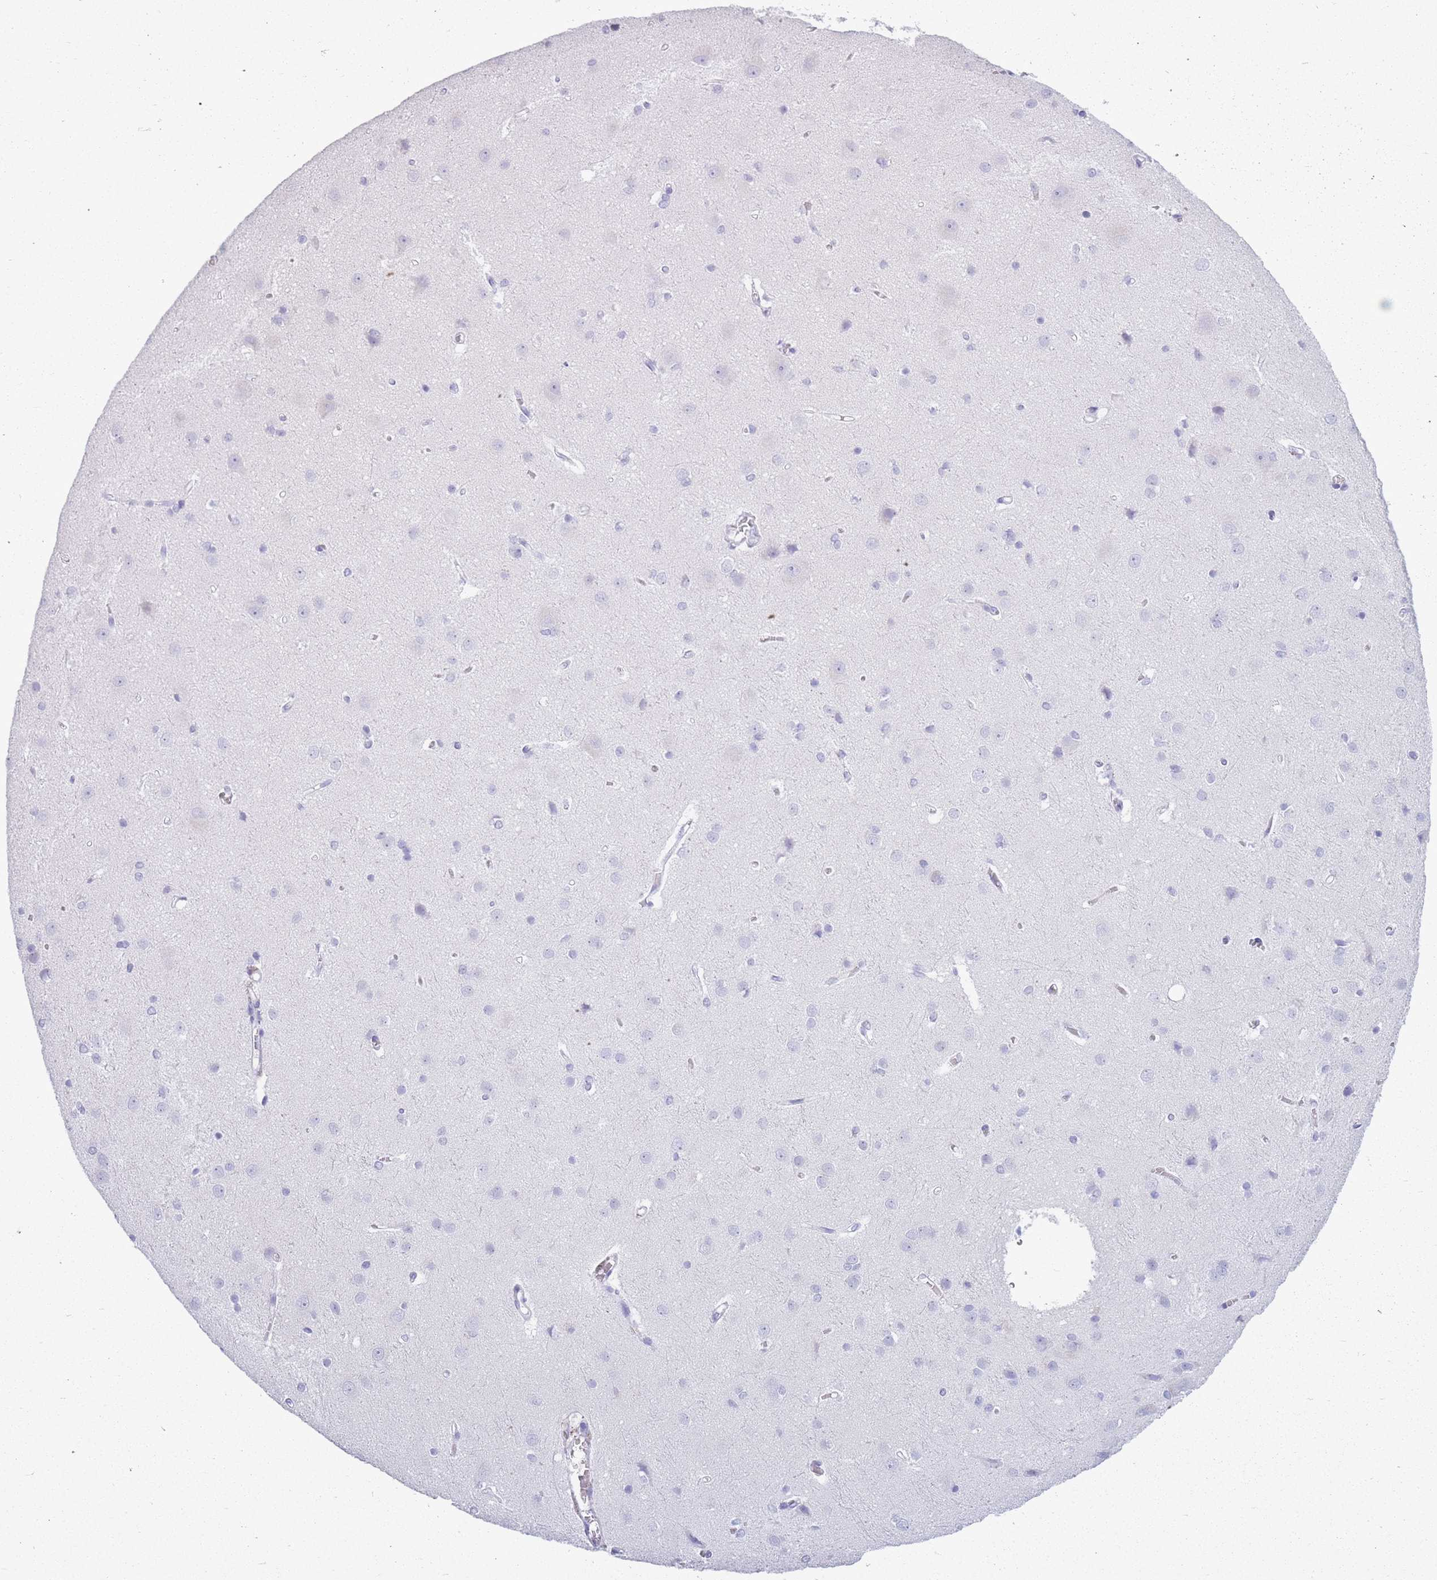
{"staining": {"intensity": "negative", "quantity": "none", "location": "none"}, "tissue": "cerebral cortex", "cell_type": "Endothelial cells", "image_type": "normal", "snomed": [{"axis": "morphology", "description": "Normal tissue, NOS"}, {"axis": "topography", "description": "Cerebral cortex"}], "caption": "High power microscopy photomicrograph of an immunohistochemistry (IHC) image of benign cerebral cortex, revealing no significant expression in endothelial cells.", "gene": "OR7C1", "patient": {"sex": "male", "age": 37}}